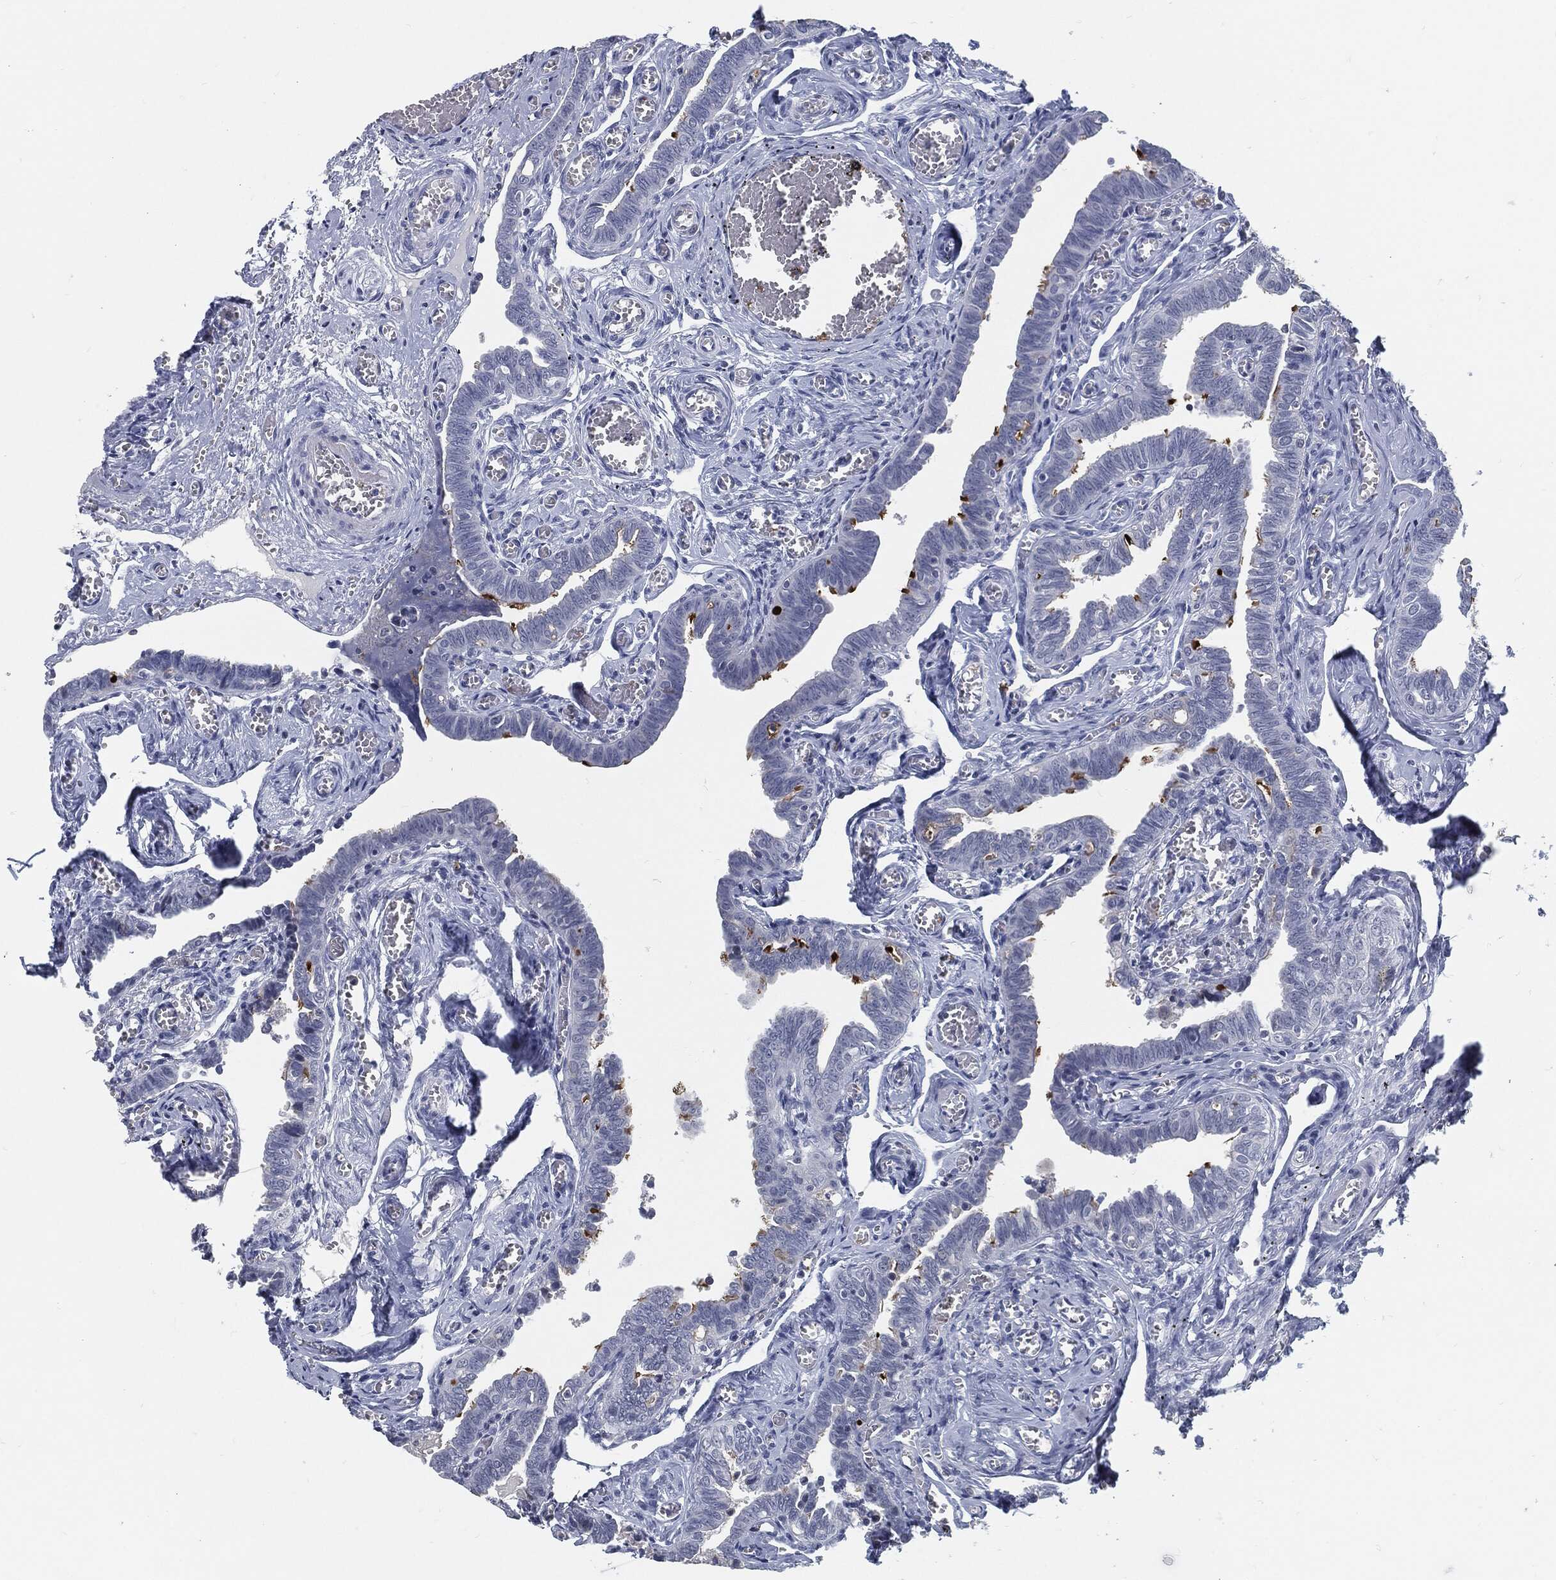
{"staining": {"intensity": "strong", "quantity": "25%-75%", "location": "cytoplasmic/membranous"}, "tissue": "fallopian tube", "cell_type": "Glandular cells", "image_type": "normal", "snomed": [{"axis": "morphology", "description": "Normal tissue, NOS"}, {"axis": "topography", "description": "Vascular tissue"}, {"axis": "topography", "description": "Fallopian tube"}], "caption": "This photomicrograph reveals immunohistochemistry (IHC) staining of benign fallopian tube, with high strong cytoplasmic/membranous staining in about 25%-75% of glandular cells.", "gene": "PROM1", "patient": {"sex": "female", "age": 67}}